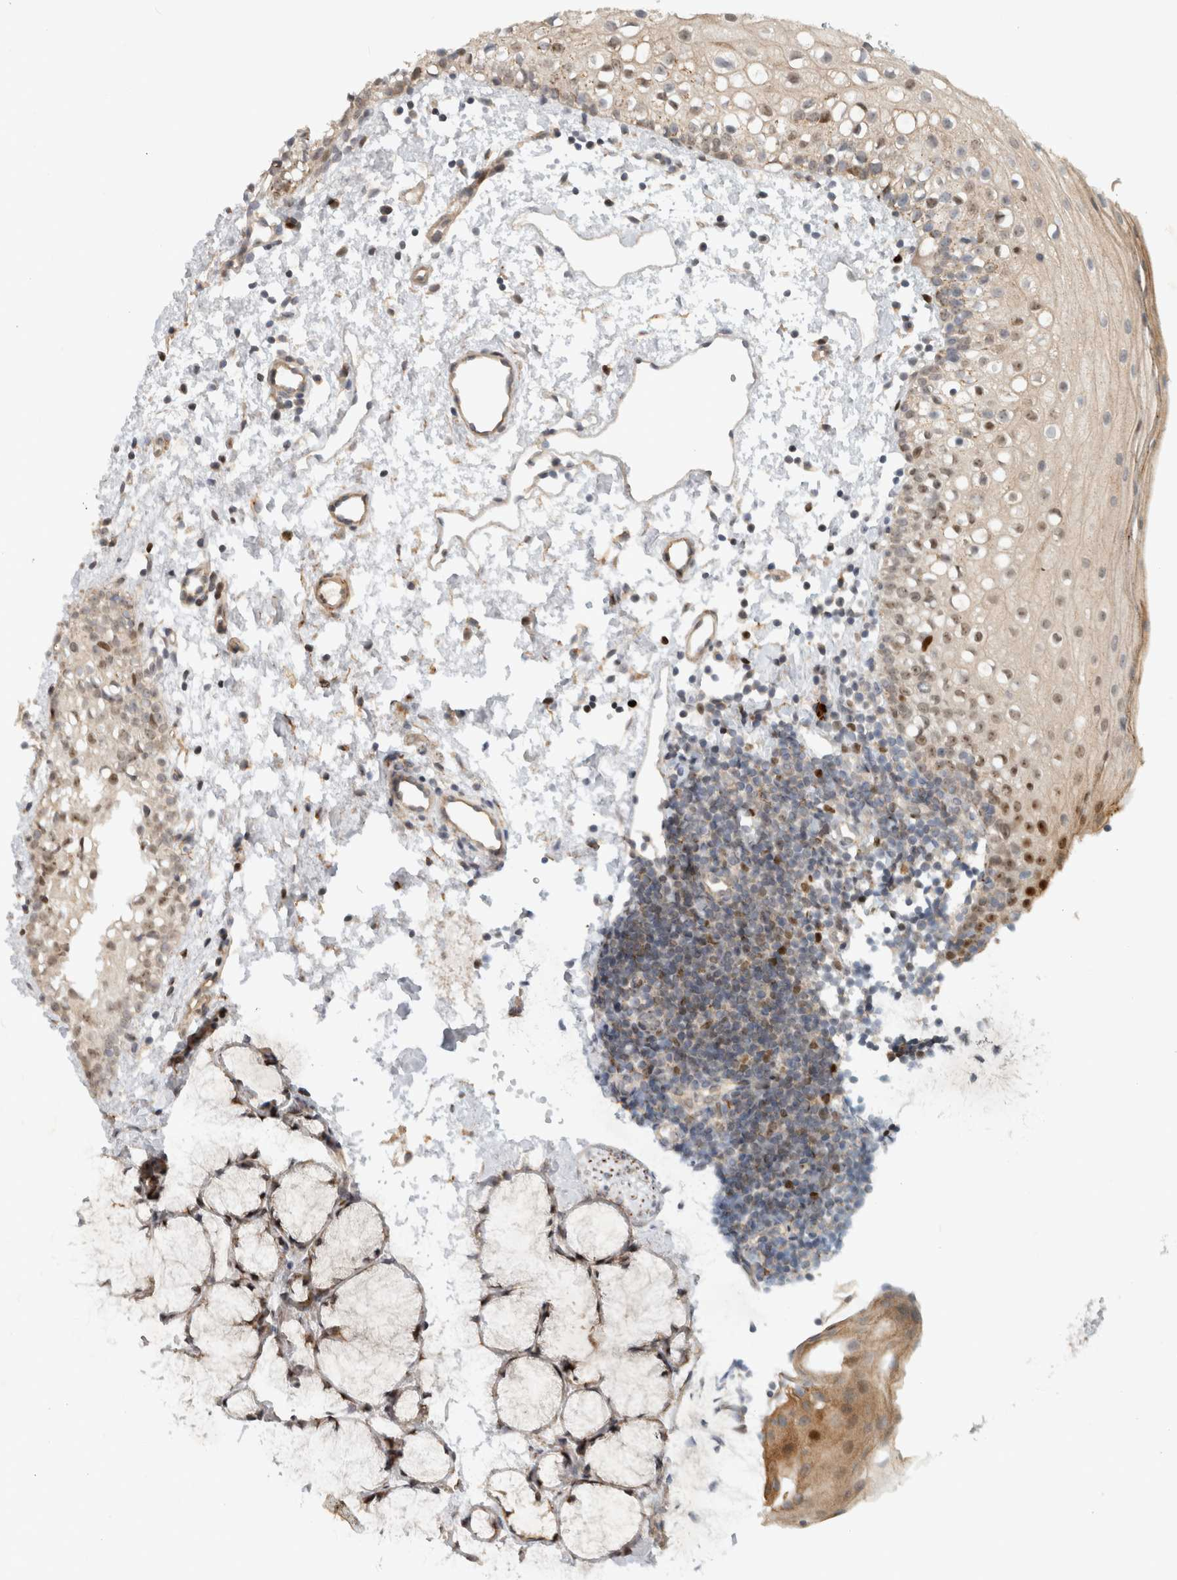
{"staining": {"intensity": "moderate", "quantity": "25%-75%", "location": "cytoplasmic/membranous,nuclear"}, "tissue": "oral mucosa", "cell_type": "Squamous epithelial cells", "image_type": "normal", "snomed": [{"axis": "morphology", "description": "Normal tissue, NOS"}, {"axis": "topography", "description": "Oral tissue"}], "caption": "Protein expression analysis of benign human oral mucosa reveals moderate cytoplasmic/membranous,nuclear staining in about 25%-75% of squamous epithelial cells.", "gene": "INSRR", "patient": {"sex": "male", "age": 28}}